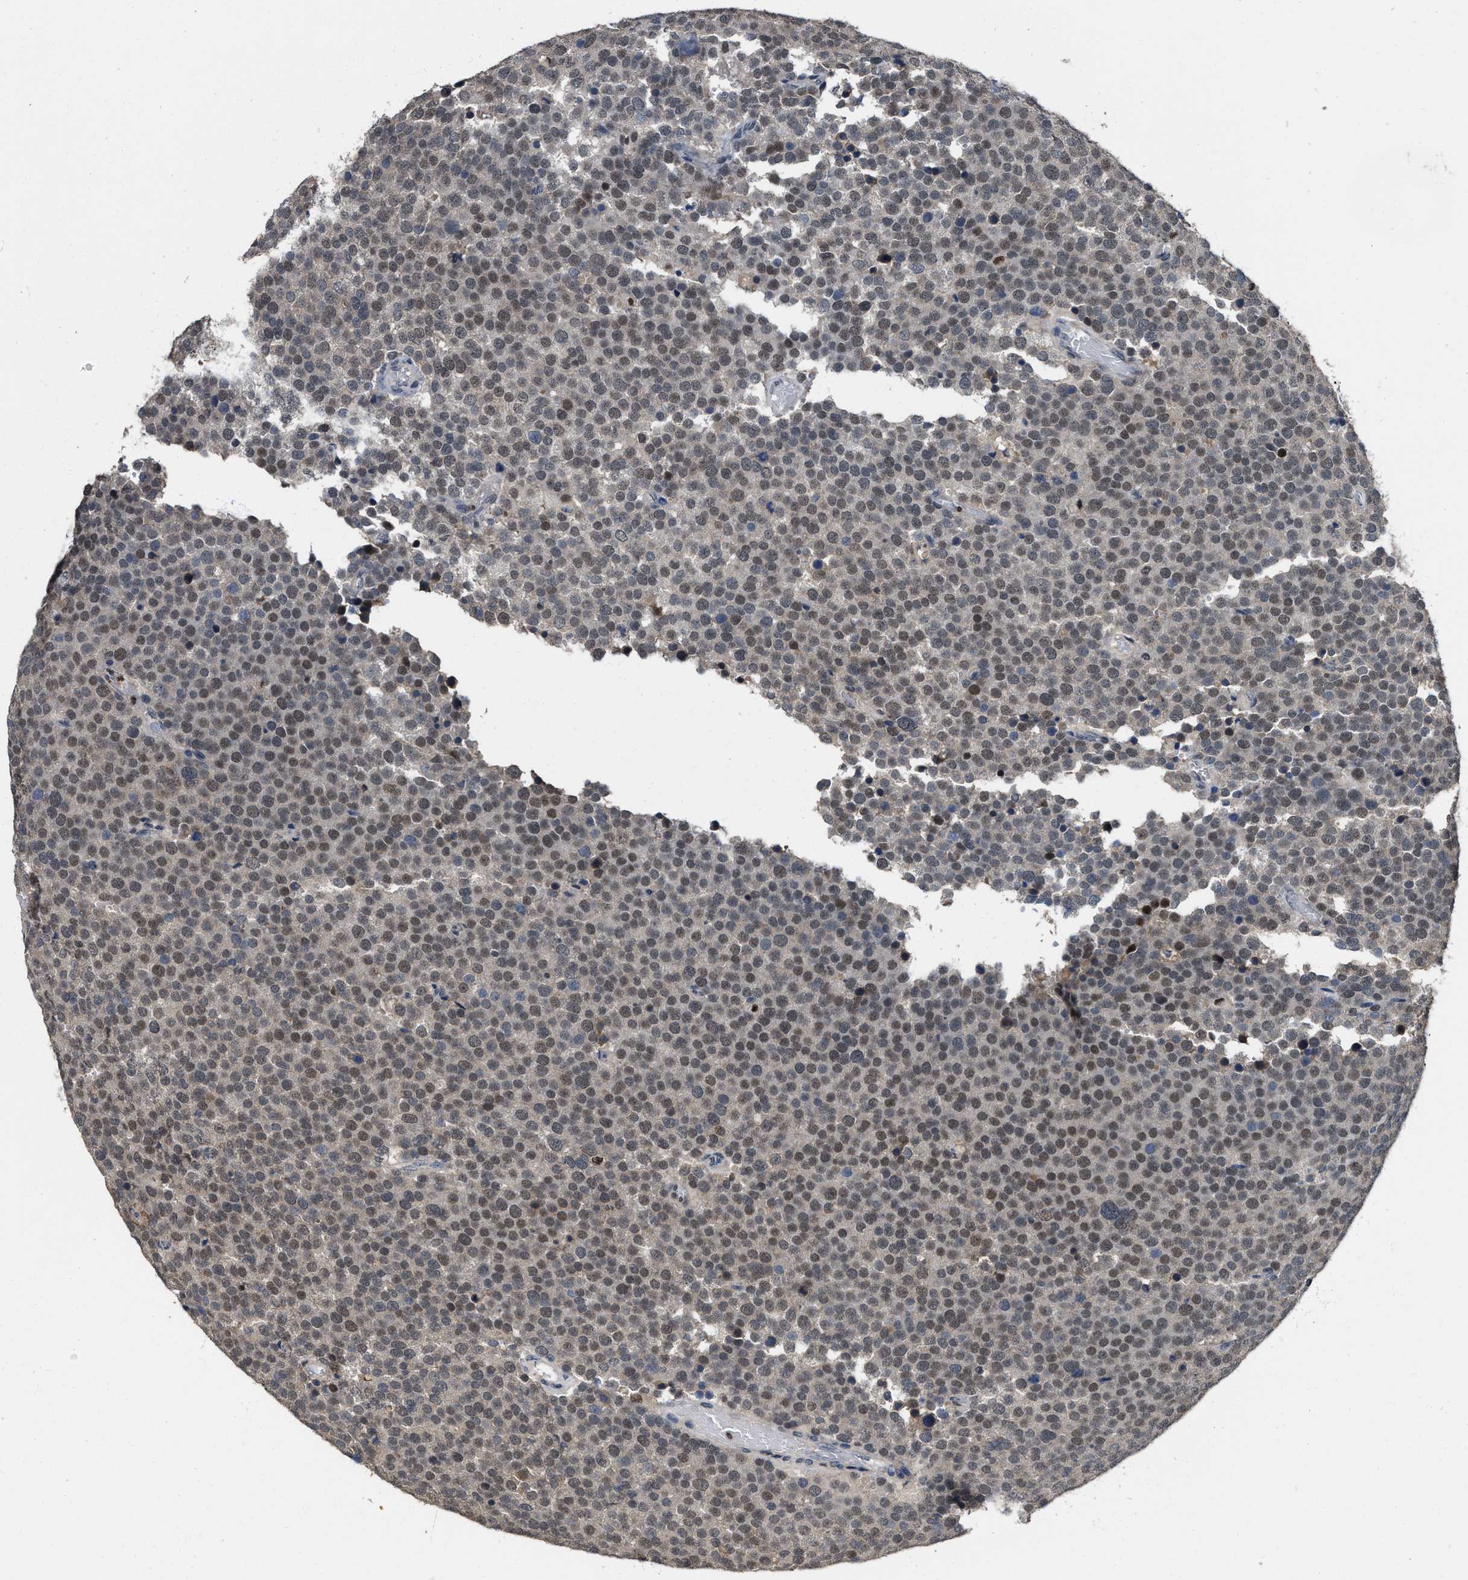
{"staining": {"intensity": "weak", "quantity": ">75%", "location": "nuclear"}, "tissue": "testis cancer", "cell_type": "Tumor cells", "image_type": "cancer", "snomed": [{"axis": "morphology", "description": "Normal tissue, NOS"}, {"axis": "morphology", "description": "Seminoma, NOS"}, {"axis": "topography", "description": "Testis"}], "caption": "Seminoma (testis) was stained to show a protein in brown. There is low levels of weak nuclear expression in about >75% of tumor cells.", "gene": "ZNF20", "patient": {"sex": "male", "age": 71}}